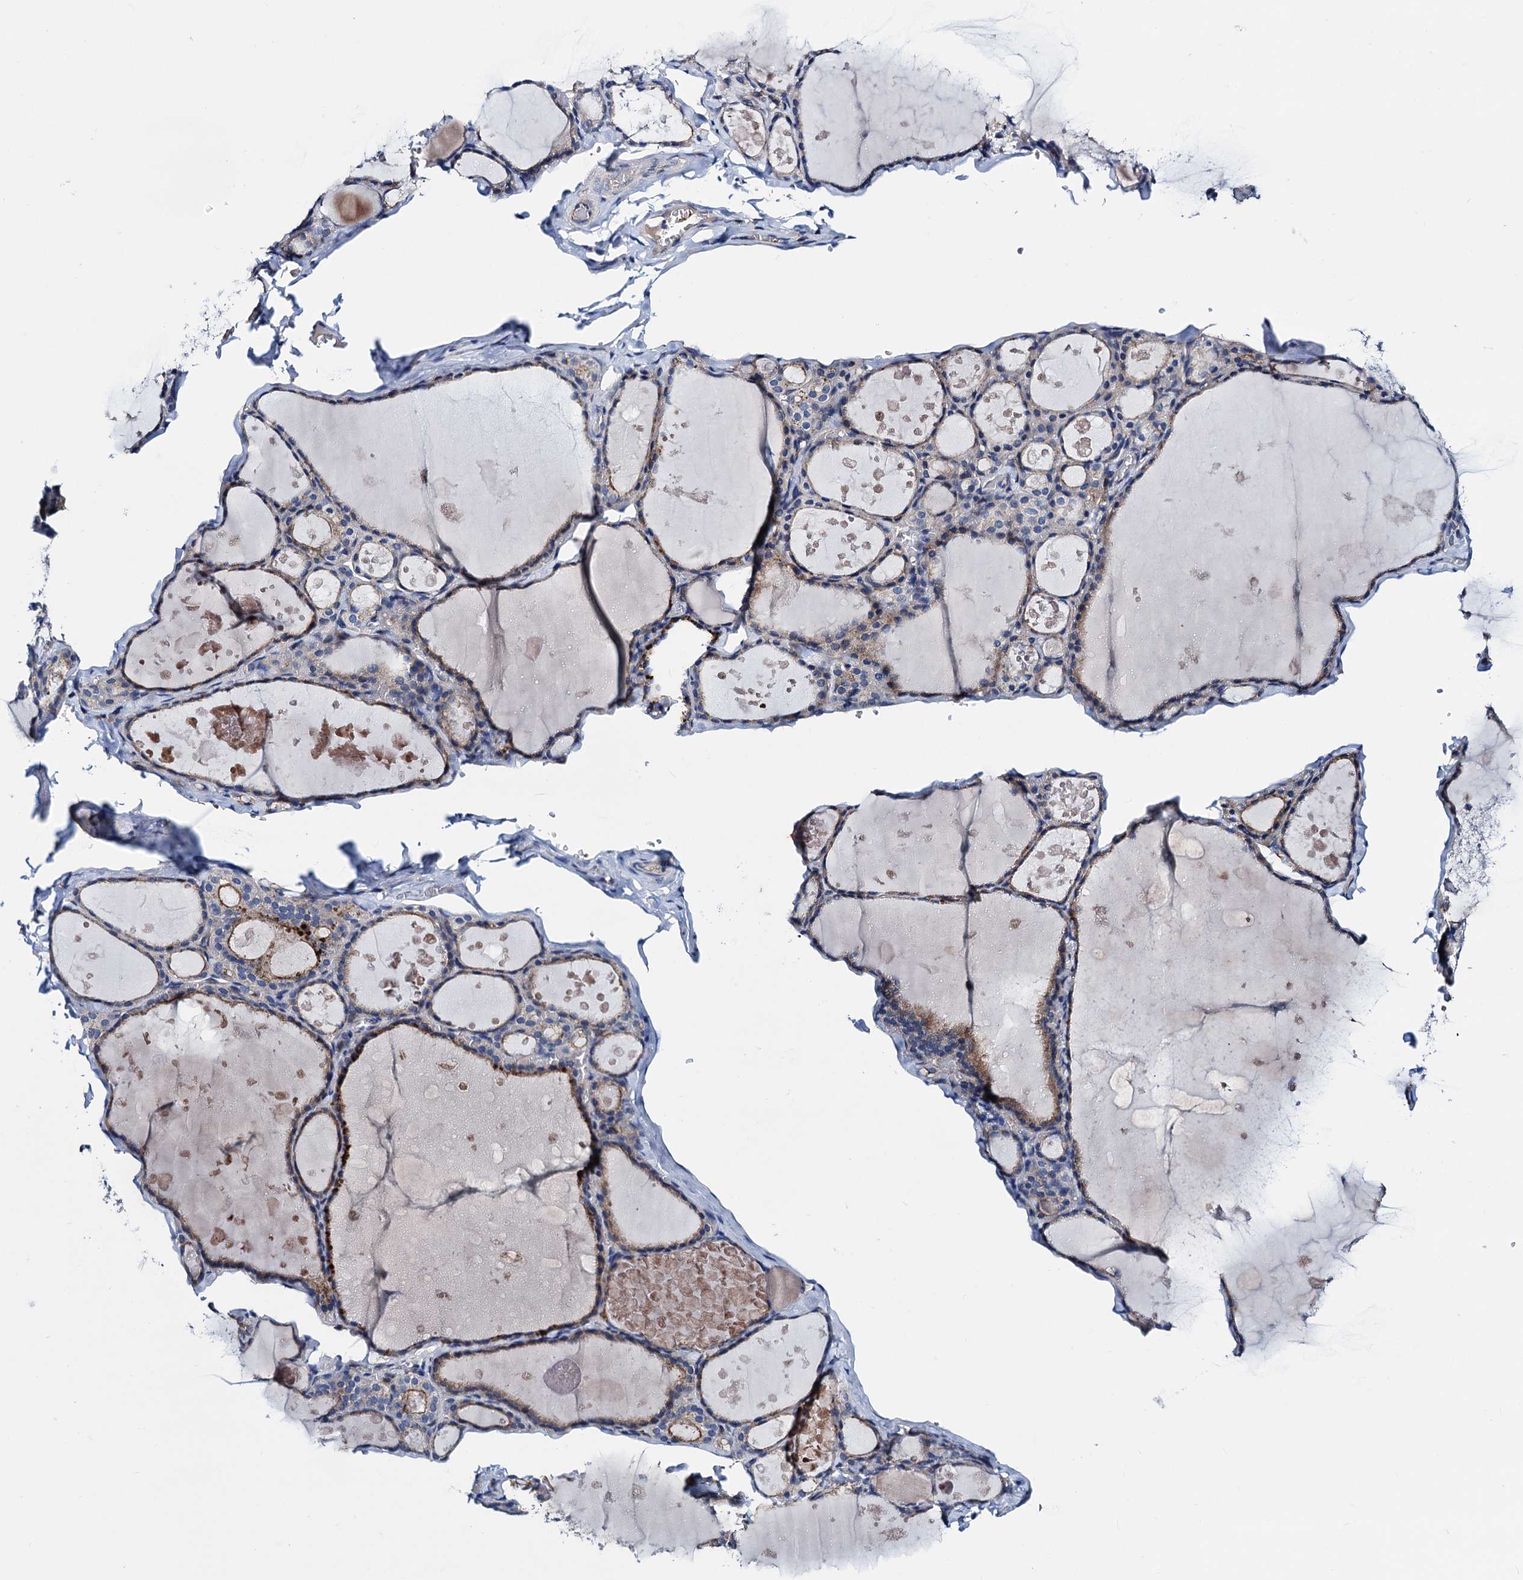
{"staining": {"intensity": "weak", "quantity": "25%-75%", "location": "cytoplasmic/membranous"}, "tissue": "thyroid gland", "cell_type": "Glandular cells", "image_type": "normal", "snomed": [{"axis": "morphology", "description": "Normal tissue, NOS"}, {"axis": "topography", "description": "Thyroid gland"}], "caption": "Immunohistochemistry (IHC) micrograph of benign thyroid gland stained for a protein (brown), which demonstrates low levels of weak cytoplasmic/membranous expression in about 25%-75% of glandular cells.", "gene": "GCOM1", "patient": {"sex": "male", "age": 56}}